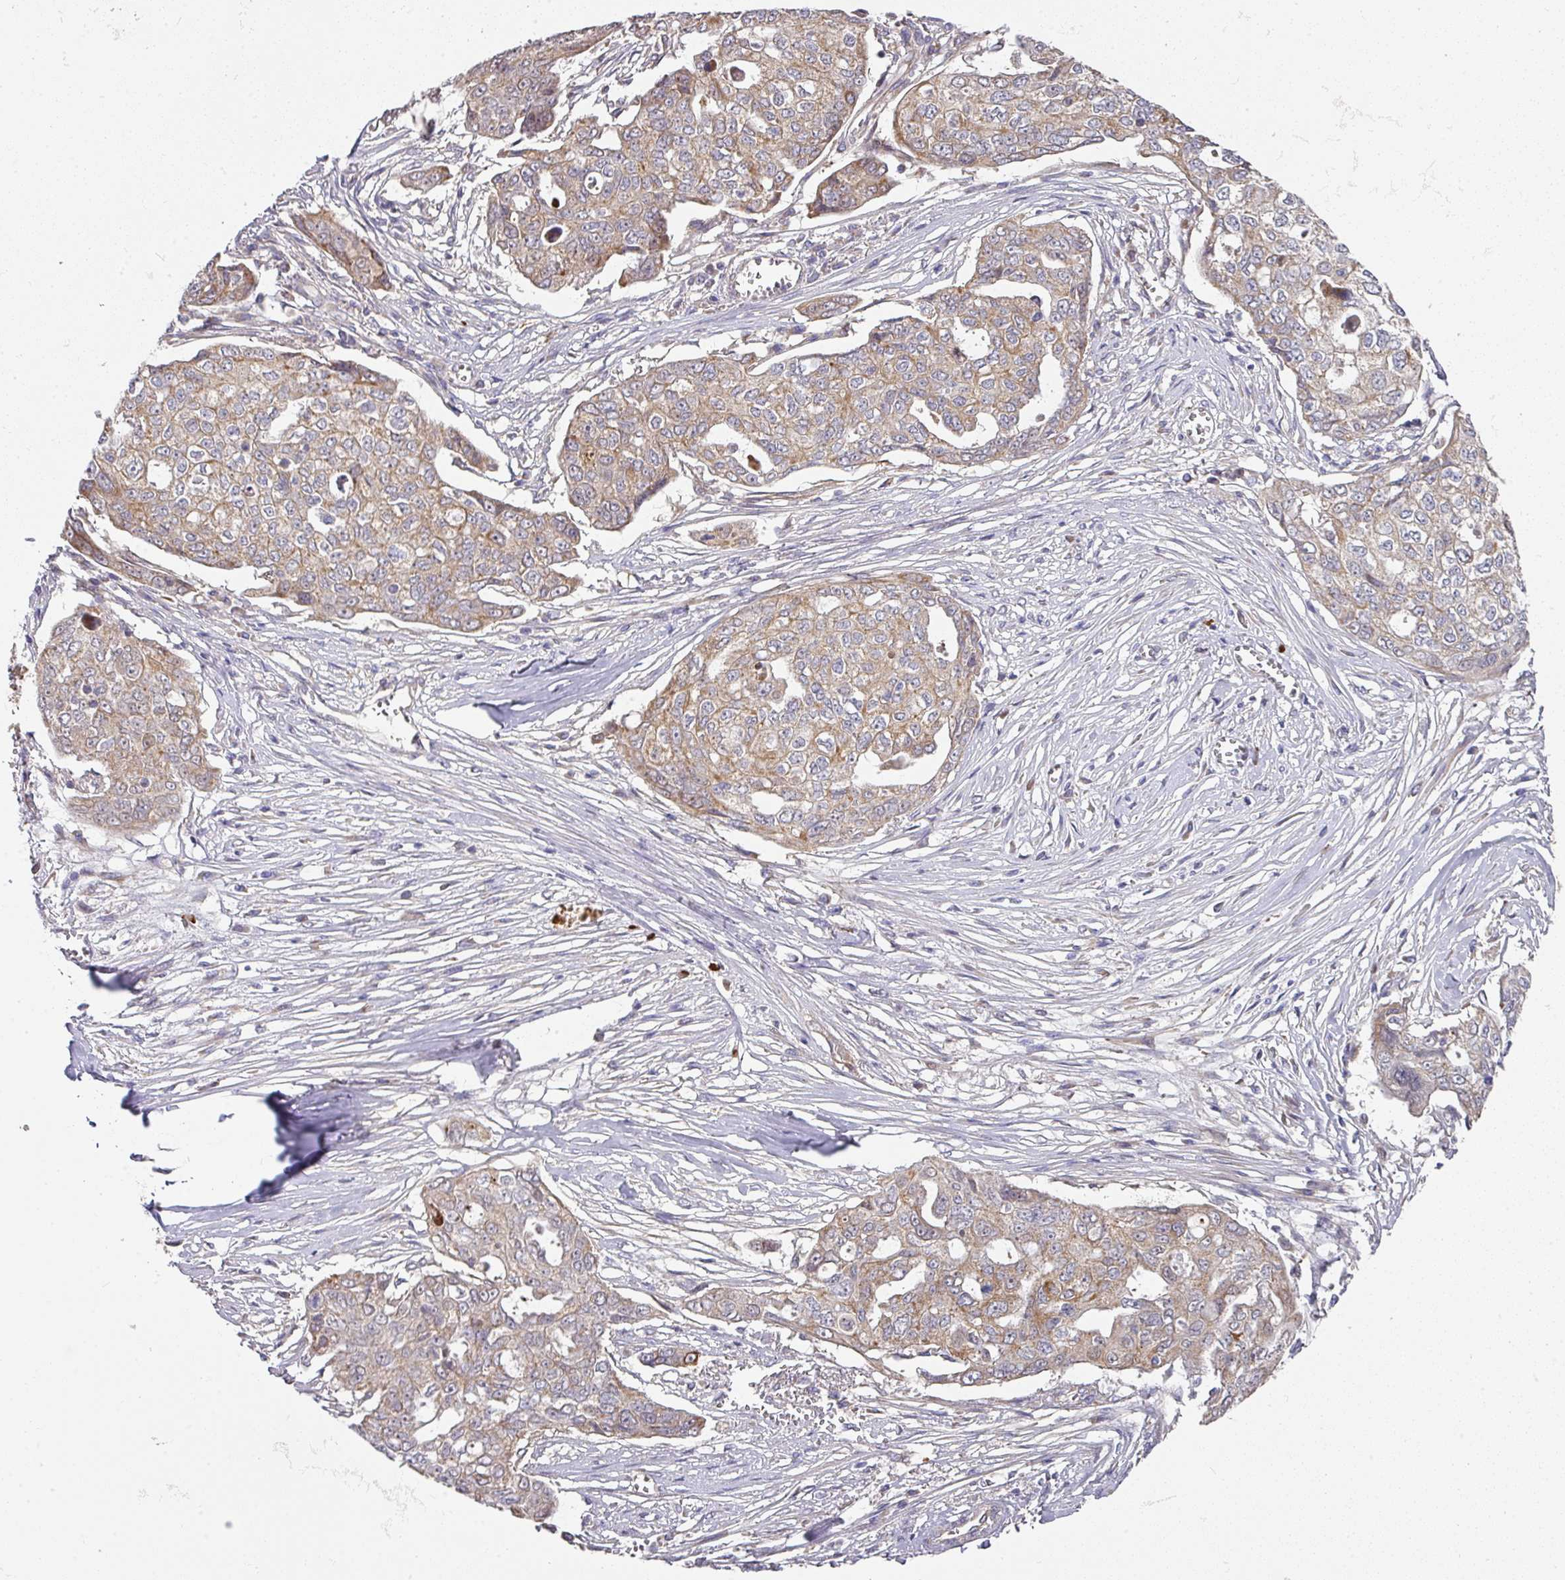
{"staining": {"intensity": "moderate", "quantity": "25%-75%", "location": "cytoplasmic/membranous"}, "tissue": "ovarian cancer", "cell_type": "Tumor cells", "image_type": "cancer", "snomed": [{"axis": "morphology", "description": "Carcinoma, endometroid"}, {"axis": "topography", "description": "Ovary"}], "caption": "Ovarian endometroid carcinoma tissue exhibits moderate cytoplasmic/membranous staining in about 25%-75% of tumor cells", "gene": "STK35", "patient": {"sex": "female", "age": 70}}